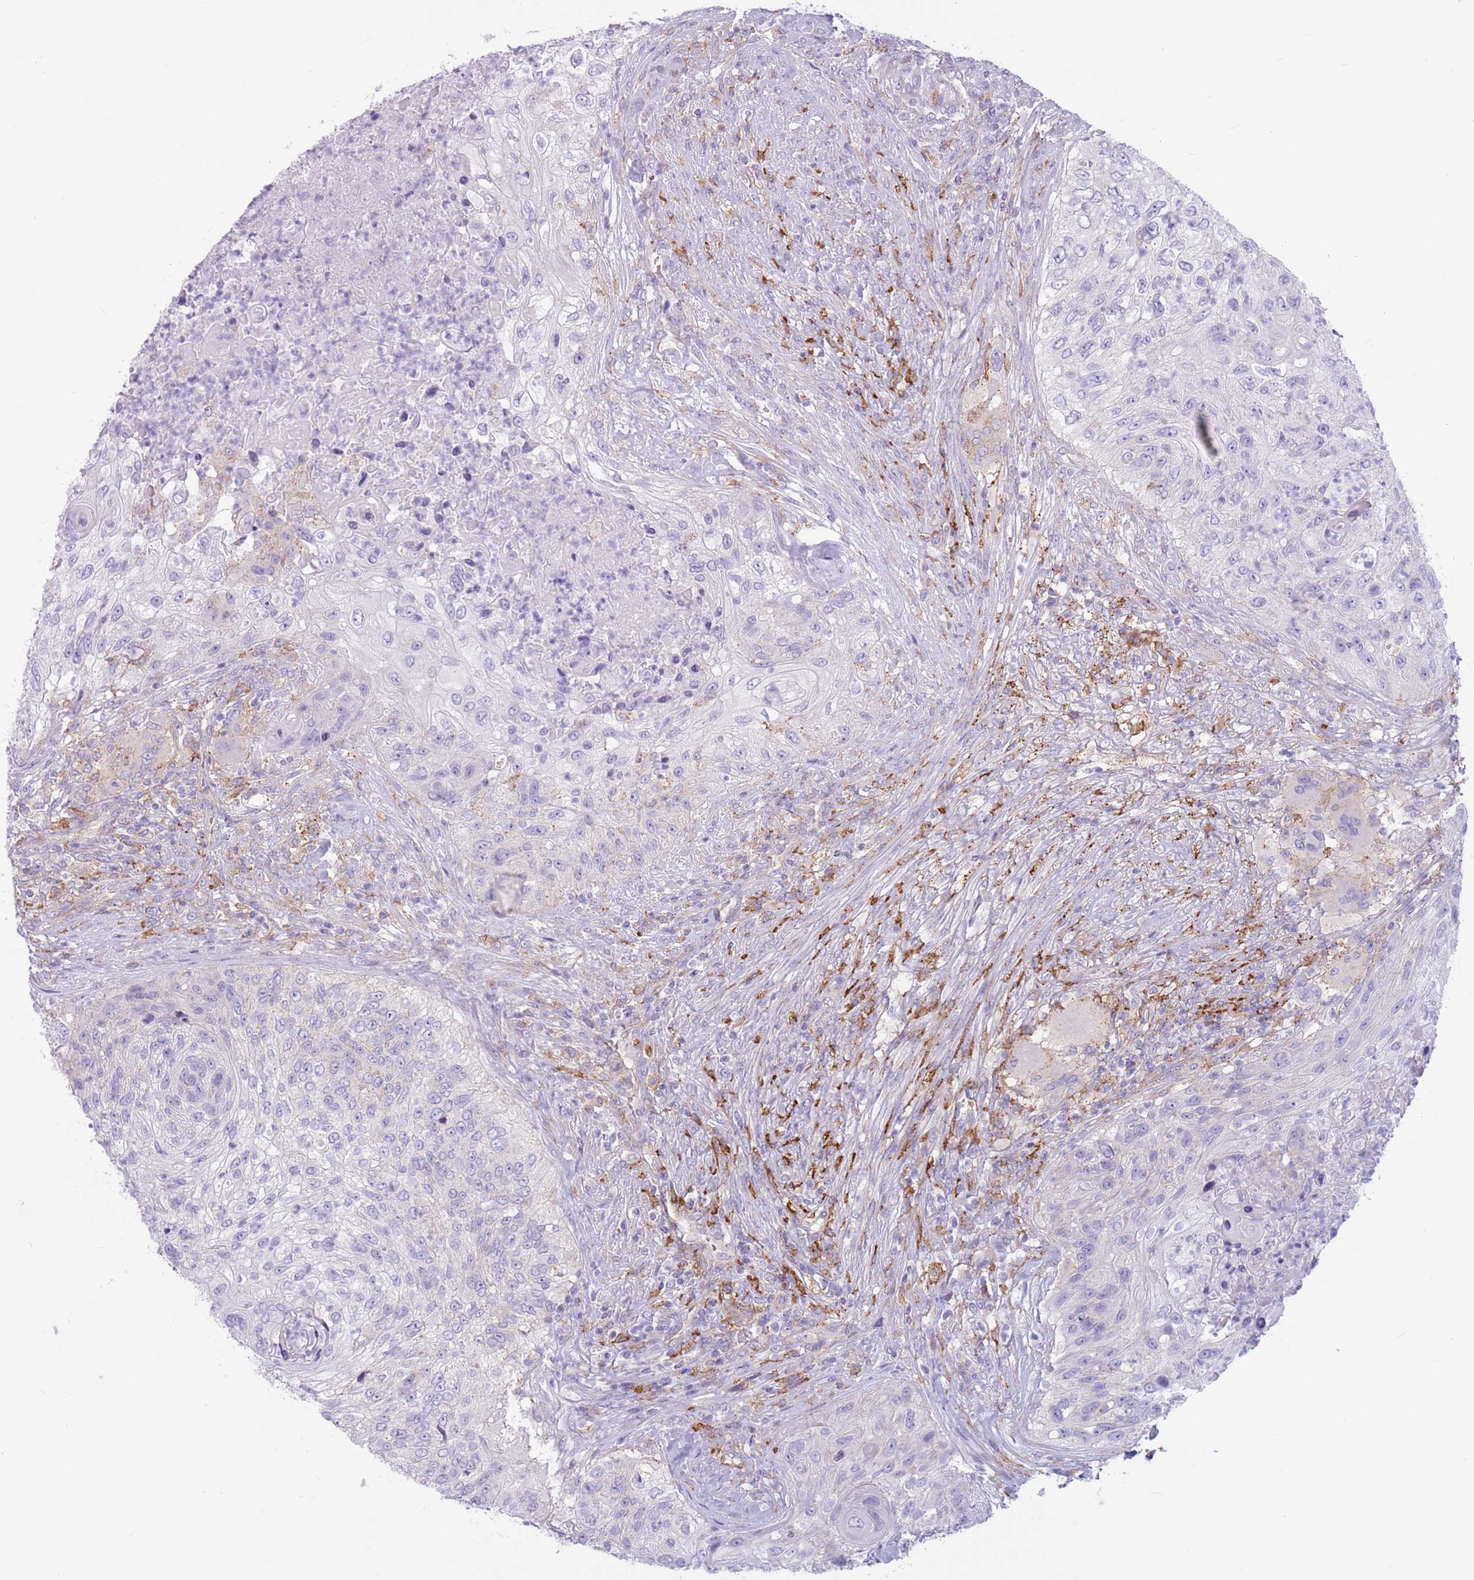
{"staining": {"intensity": "negative", "quantity": "none", "location": "none"}, "tissue": "urothelial cancer", "cell_type": "Tumor cells", "image_type": "cancer", "snomed": [{"axis": "morphology", "description": "Urothelial carcinoma, High grade"}, {"axis": "topography", "description": "Urinary bladder"}], "caption": "Tumor cells are negative for protein expression in human urothelial cancer. (Brightfield microscopy of DAB immunohistochemistry (IHC) at high magnification).", "gene": "SNX6", "patient": {"sex": "female", "age": 60}}